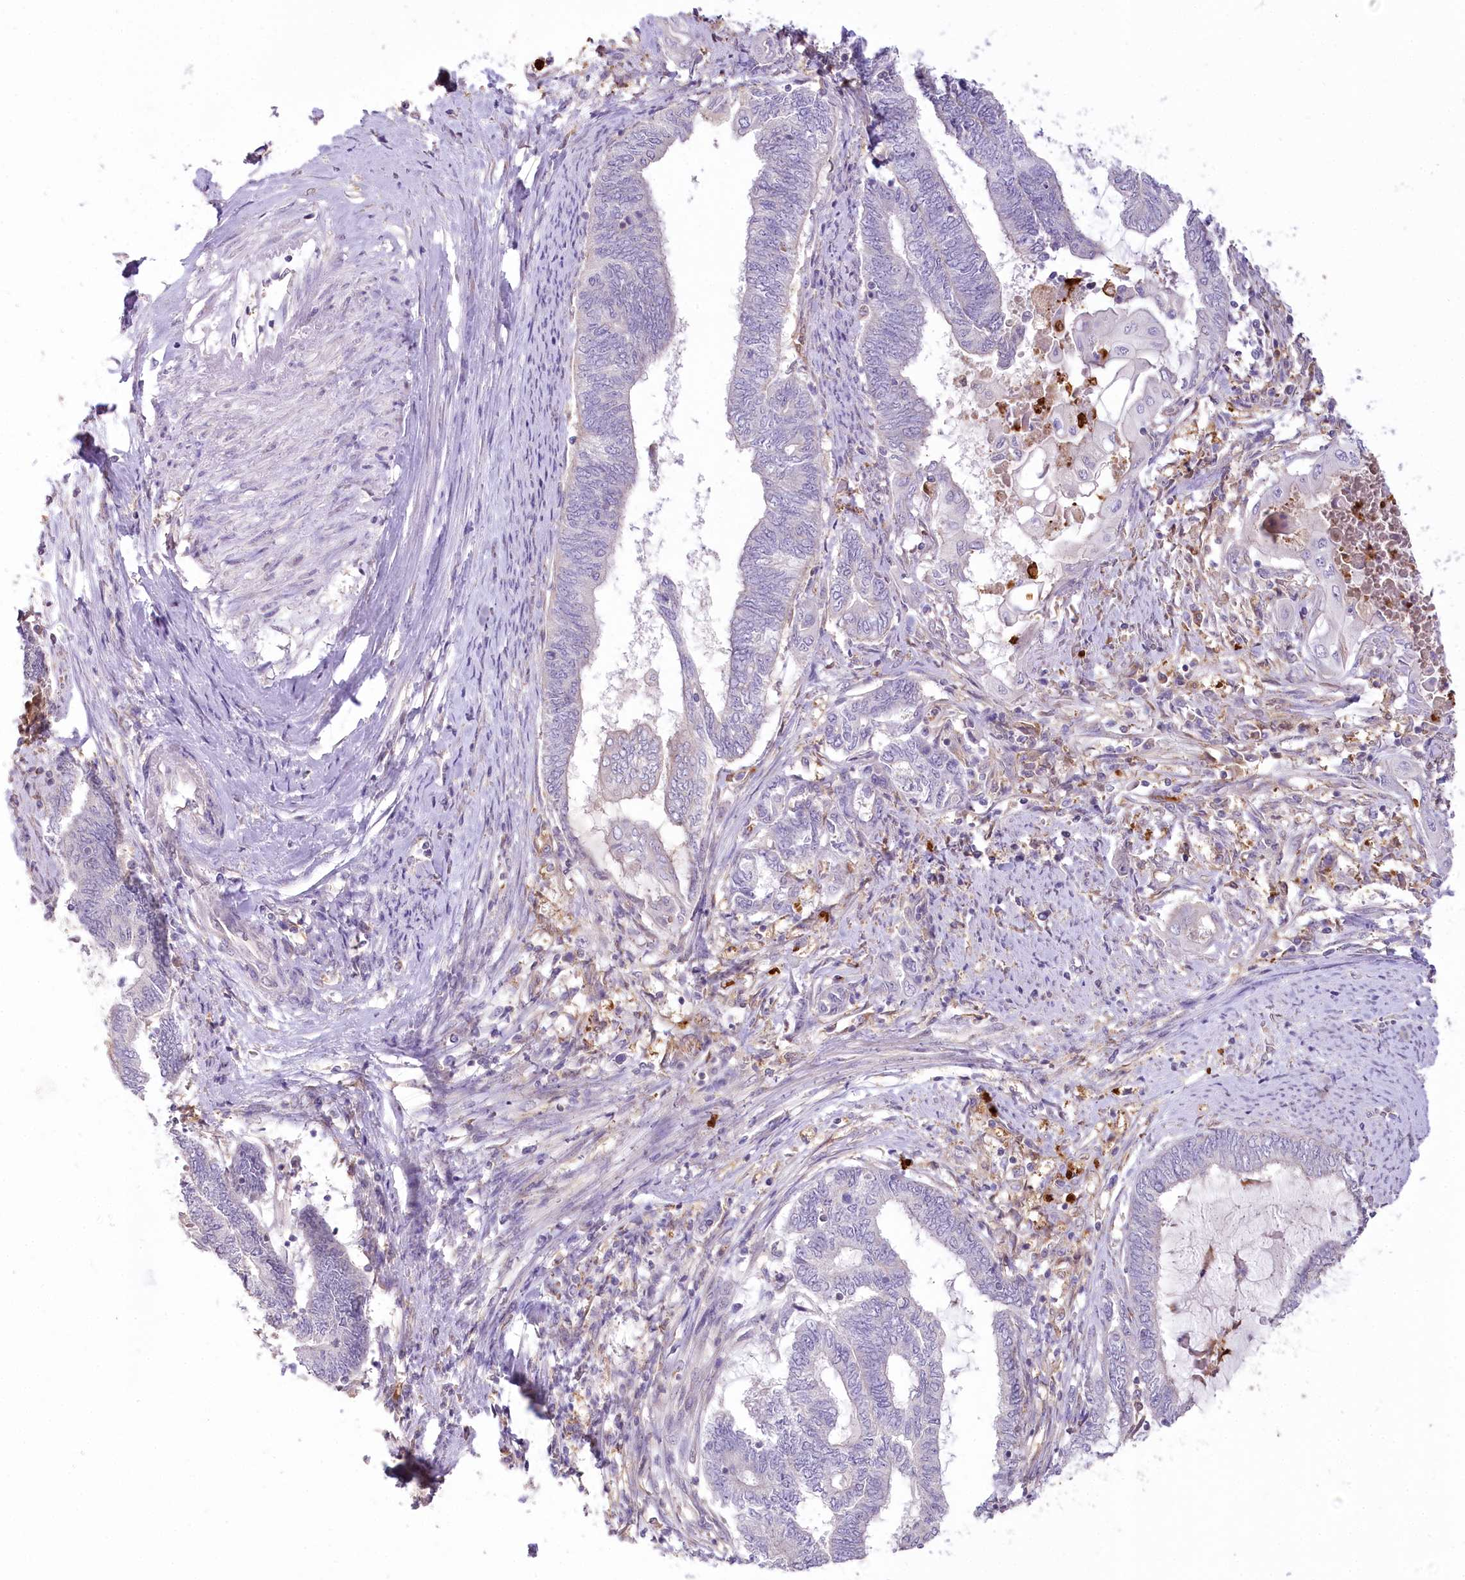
{"staining": {"intensity": "negative", "quantity": "none", "location": "none"}, "tissue": "endometrial cancer", "cell_type": "Tumor cells", "image_type": "cancer", "snomed": [{"axis": "morphology", "description": "Adenocarcinoma, NOS"}, {"axis": "topography", "description": "Uterus"}, {"axis": "topography", "description": "Endometrium"}], "caption": "Immunohistochemical staining of human adenocarcinoma (endometrial) reveals no significant staining in tumor cells.", "gene": "DPYD", "patient": {"sex": "female", "age": 70}}